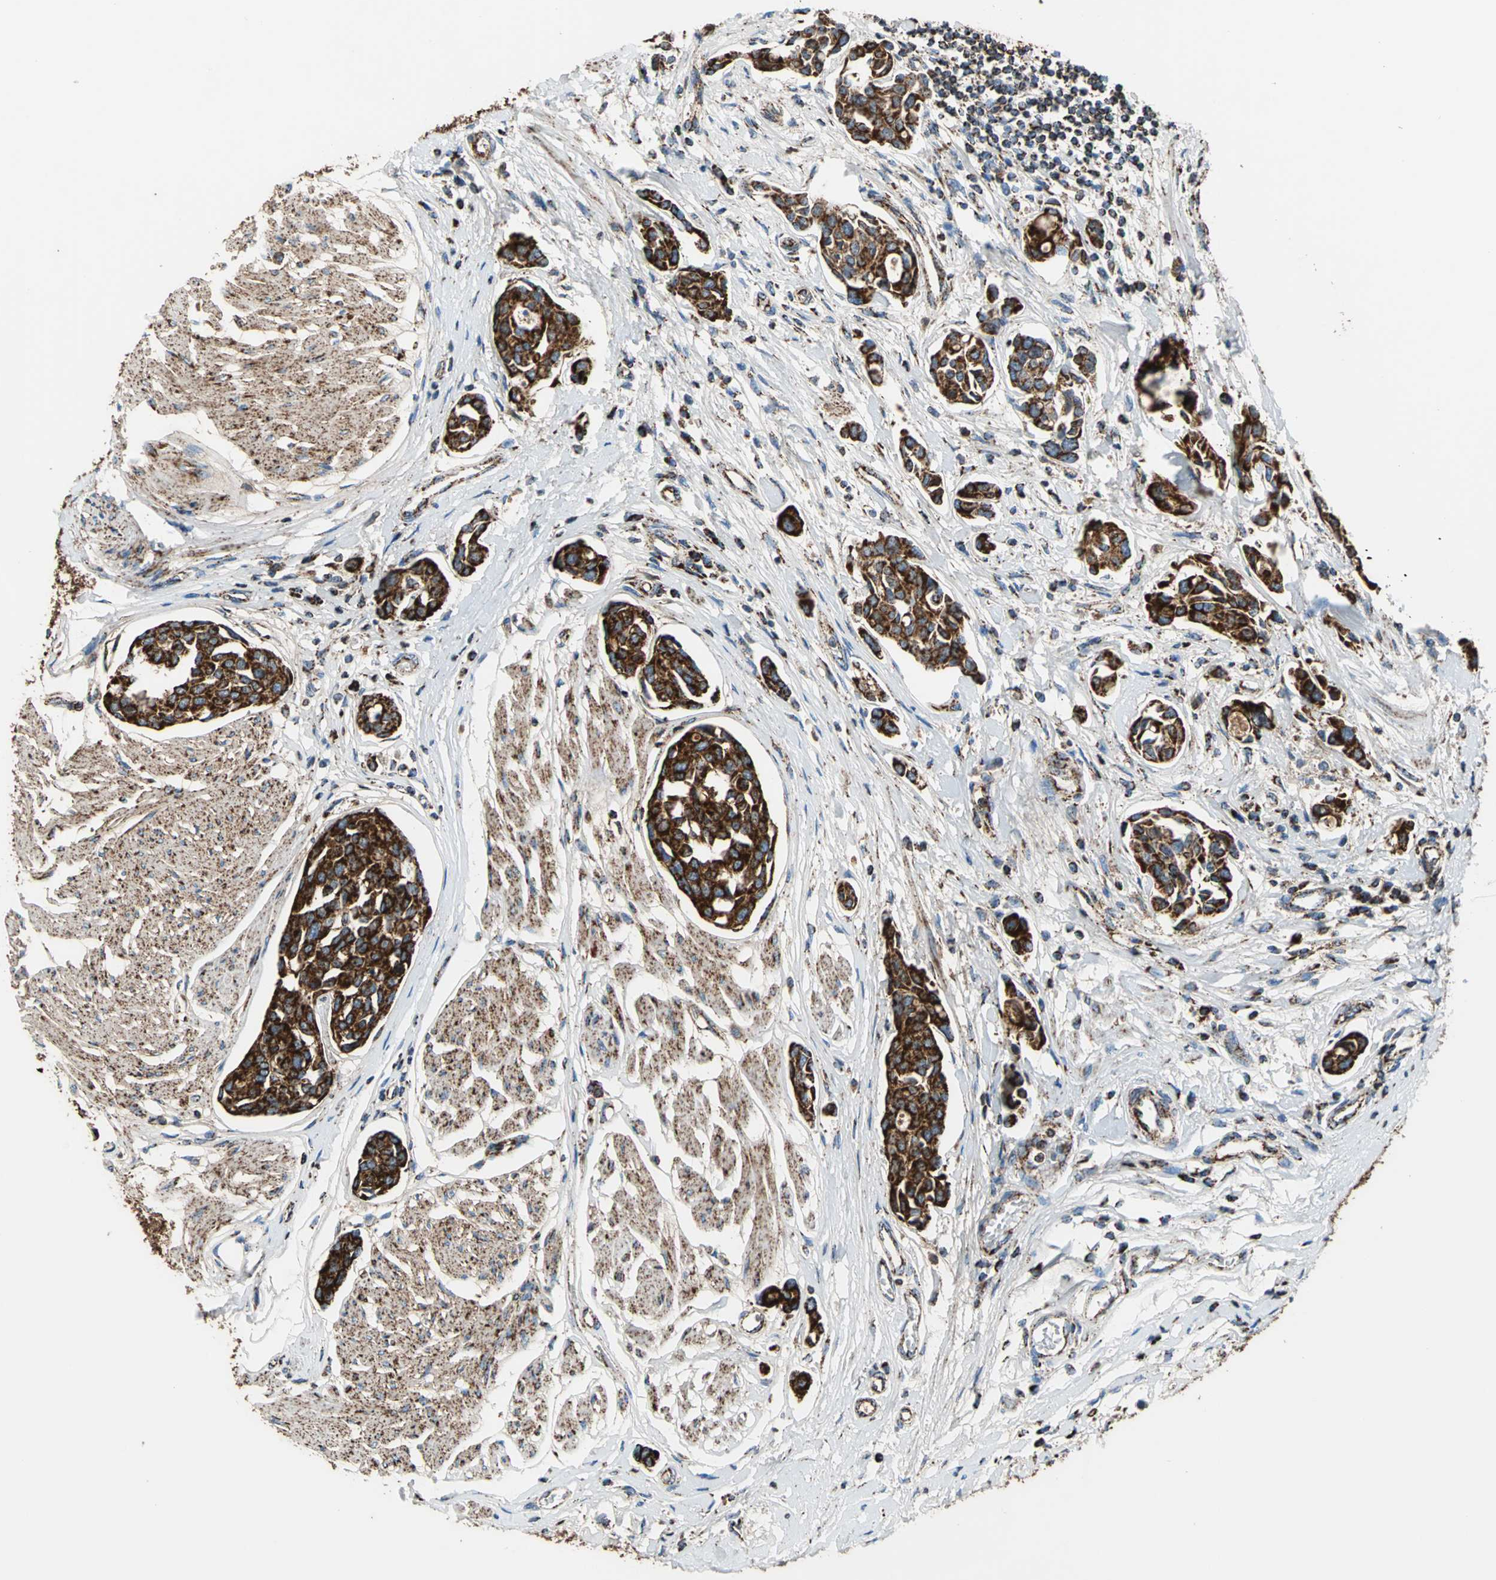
{"staining": {"intensity": "strong", "quantity": ">75%", "location": "cytoplasmic/membranous"}, "tissue": "urothelial cancer", "cell_type": "Tumor cells", "image_type": "cancer", "snomed": [{"axis": "morphology", "description": "Urothelial carcinoma, High grade"}, {"axis": "topography", "description": "Urinary bladder"}], "caption": "Human urothelial carcinoma (high-grade) stained for a protein (brown) exhibits strong cytoplasmic/membranous positive positivity in approximately >75% of tumor cells.", "gene": "ECH1", "patient": {"sex": "male", "age": 78}}